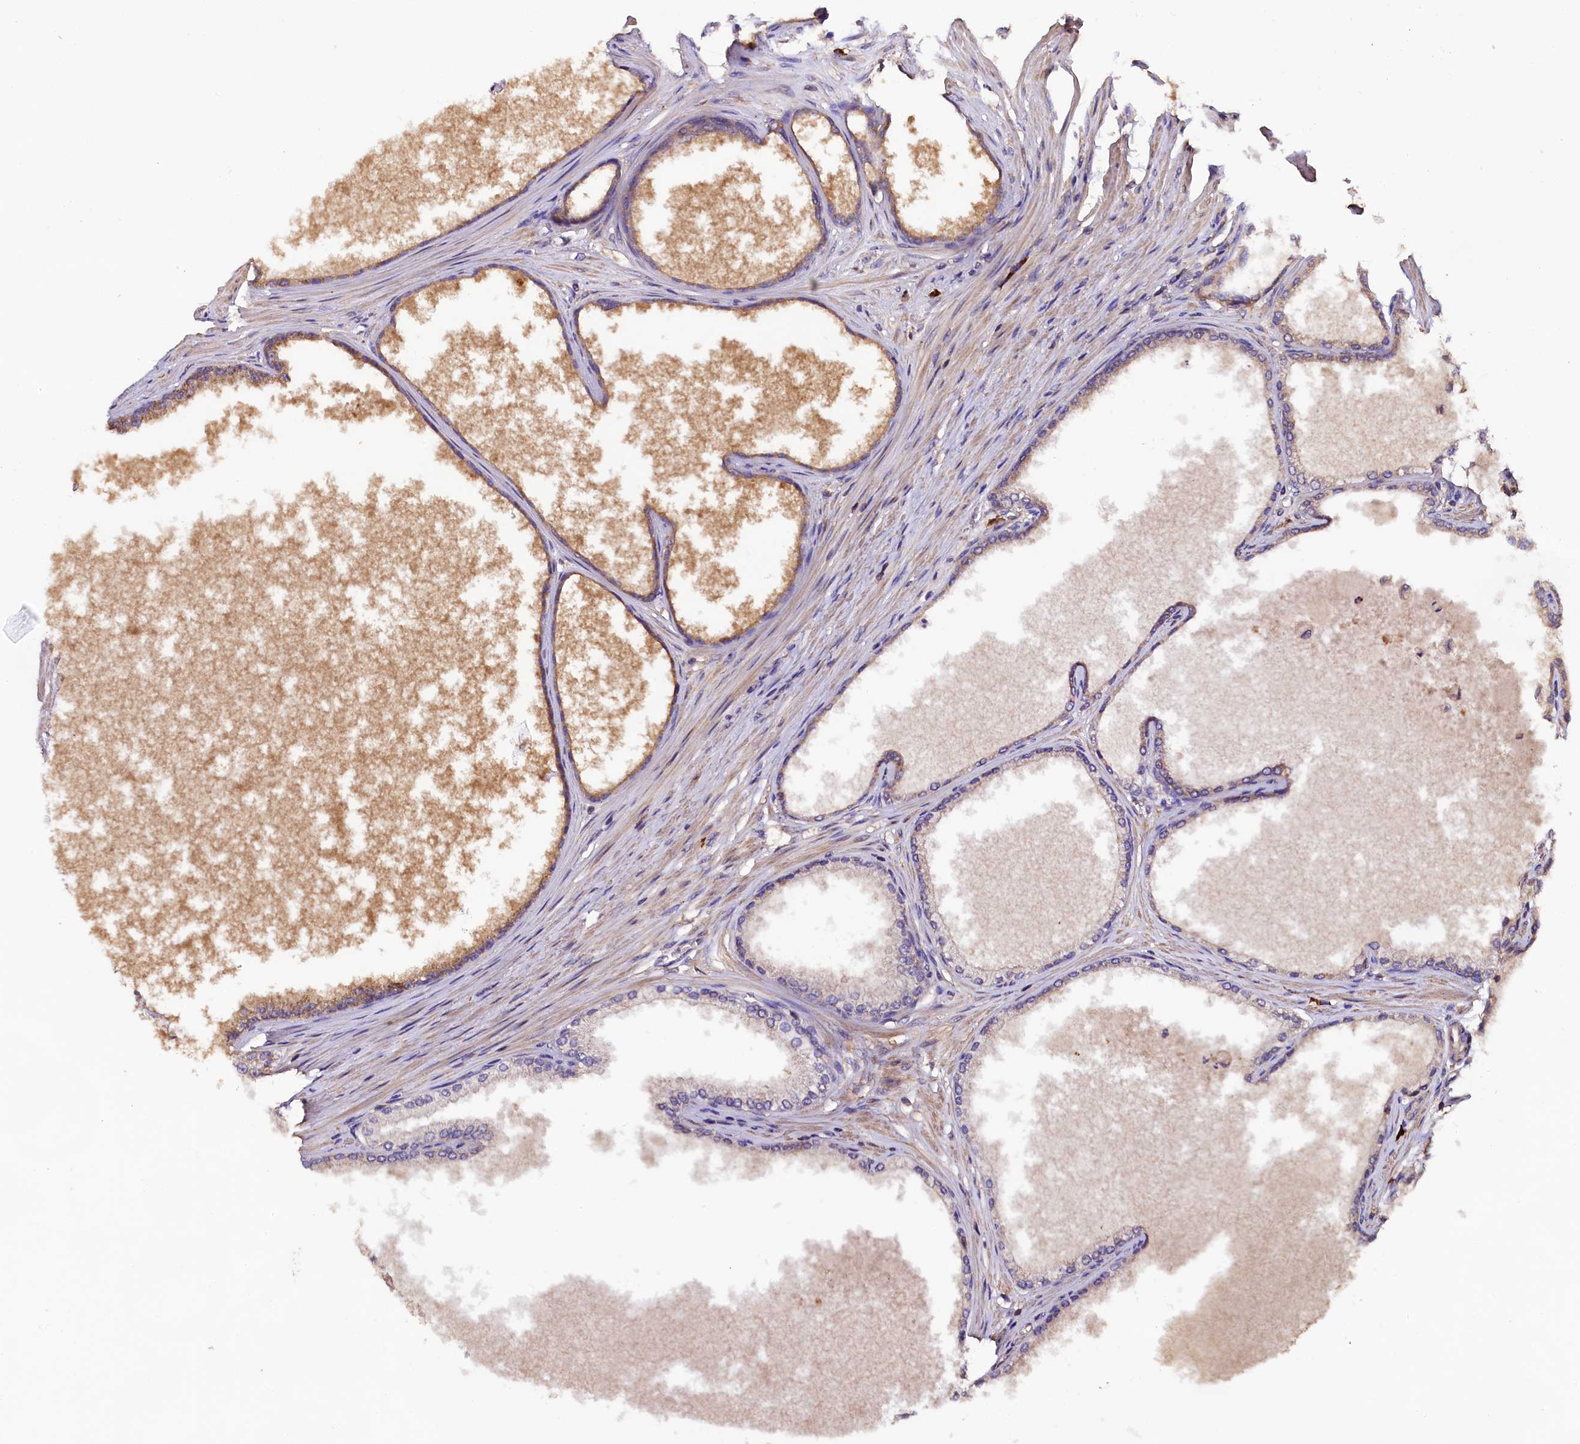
{"staining": {"intensity": "moderate", "quantity": "25%-75%", "location": "cytoplasmic/membranous"}, "tissue": "prostate cancer", "cell_type": "Tumor cells", "image_type": "cancer", "snomed": [{"axis": "morphology", "description": "Adenocarcinoma, Low grade"}, {"axis": "topography", "description": "Prostate"}], "caption": "Moderate cytoplasmic/membranous expression is present in about 25%-75% of tumor cells in prostate adenocarcinoma (low-grade).", "gene": "ENKD1", "patient": {"sex": "male", "age": 63}}